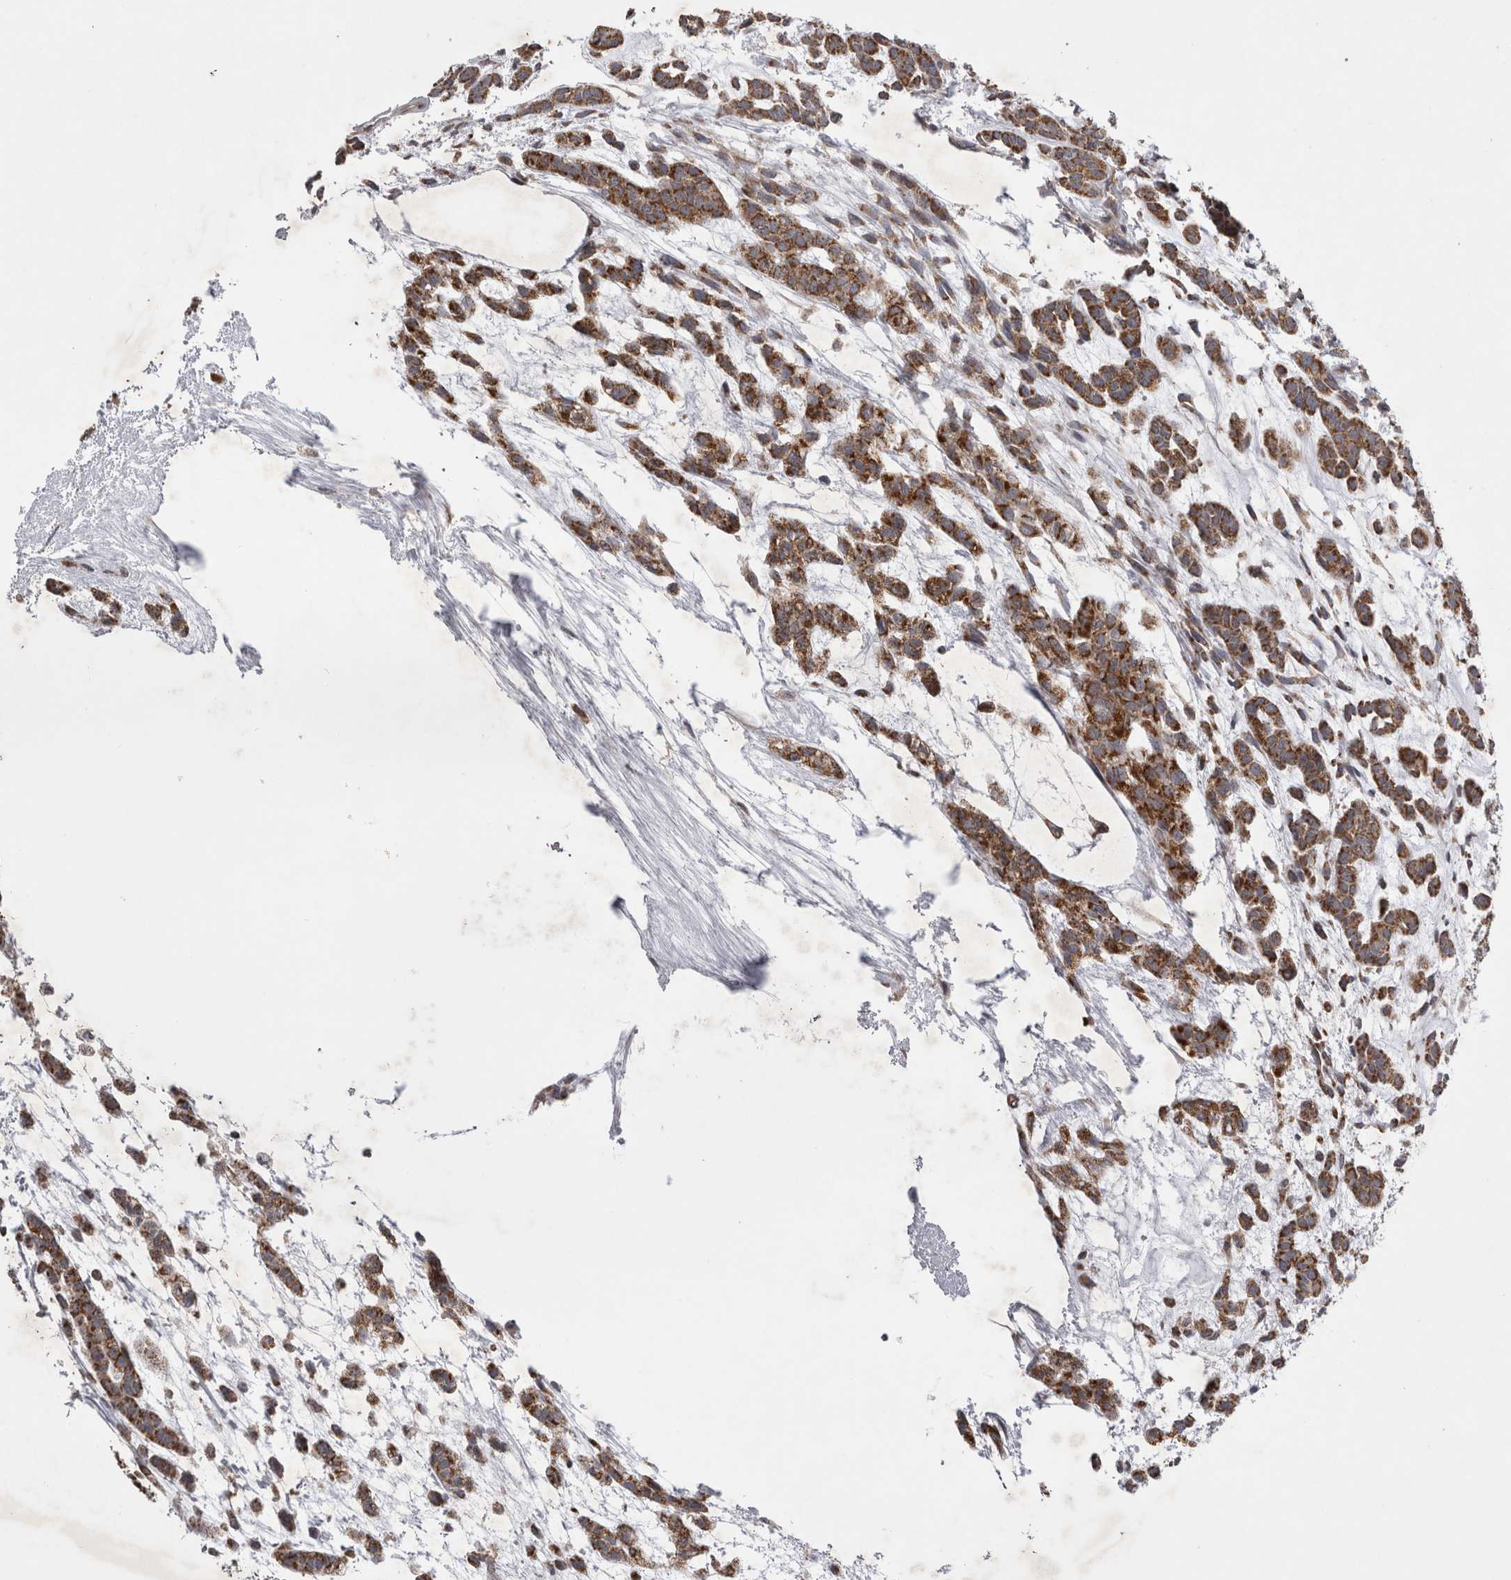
{"staining": {"intensity": "moderate", "quantity": ">75%", "location": "cytoplasmic/membranous"}, "tissue": "head and neck cancer", "cell_type": "Tumor cells", "image_type": "cancer", "snomed": [{"axis": "morphology", "description": "Adenocarcinoma, NOS"}, {"axis": "morphology", "description": "Adenoma, NOS"}, {"axis": "topography", "description": "Head-Neck"}], "caption": "Protein expression analysis of adenocarcinoma (head and neck) reveals moderate cytoplasmic/membranous positivity in about >75% of tumor cells.", "gene": "TSPOAP1", "patient": {"sex": "female", "age": 55}}